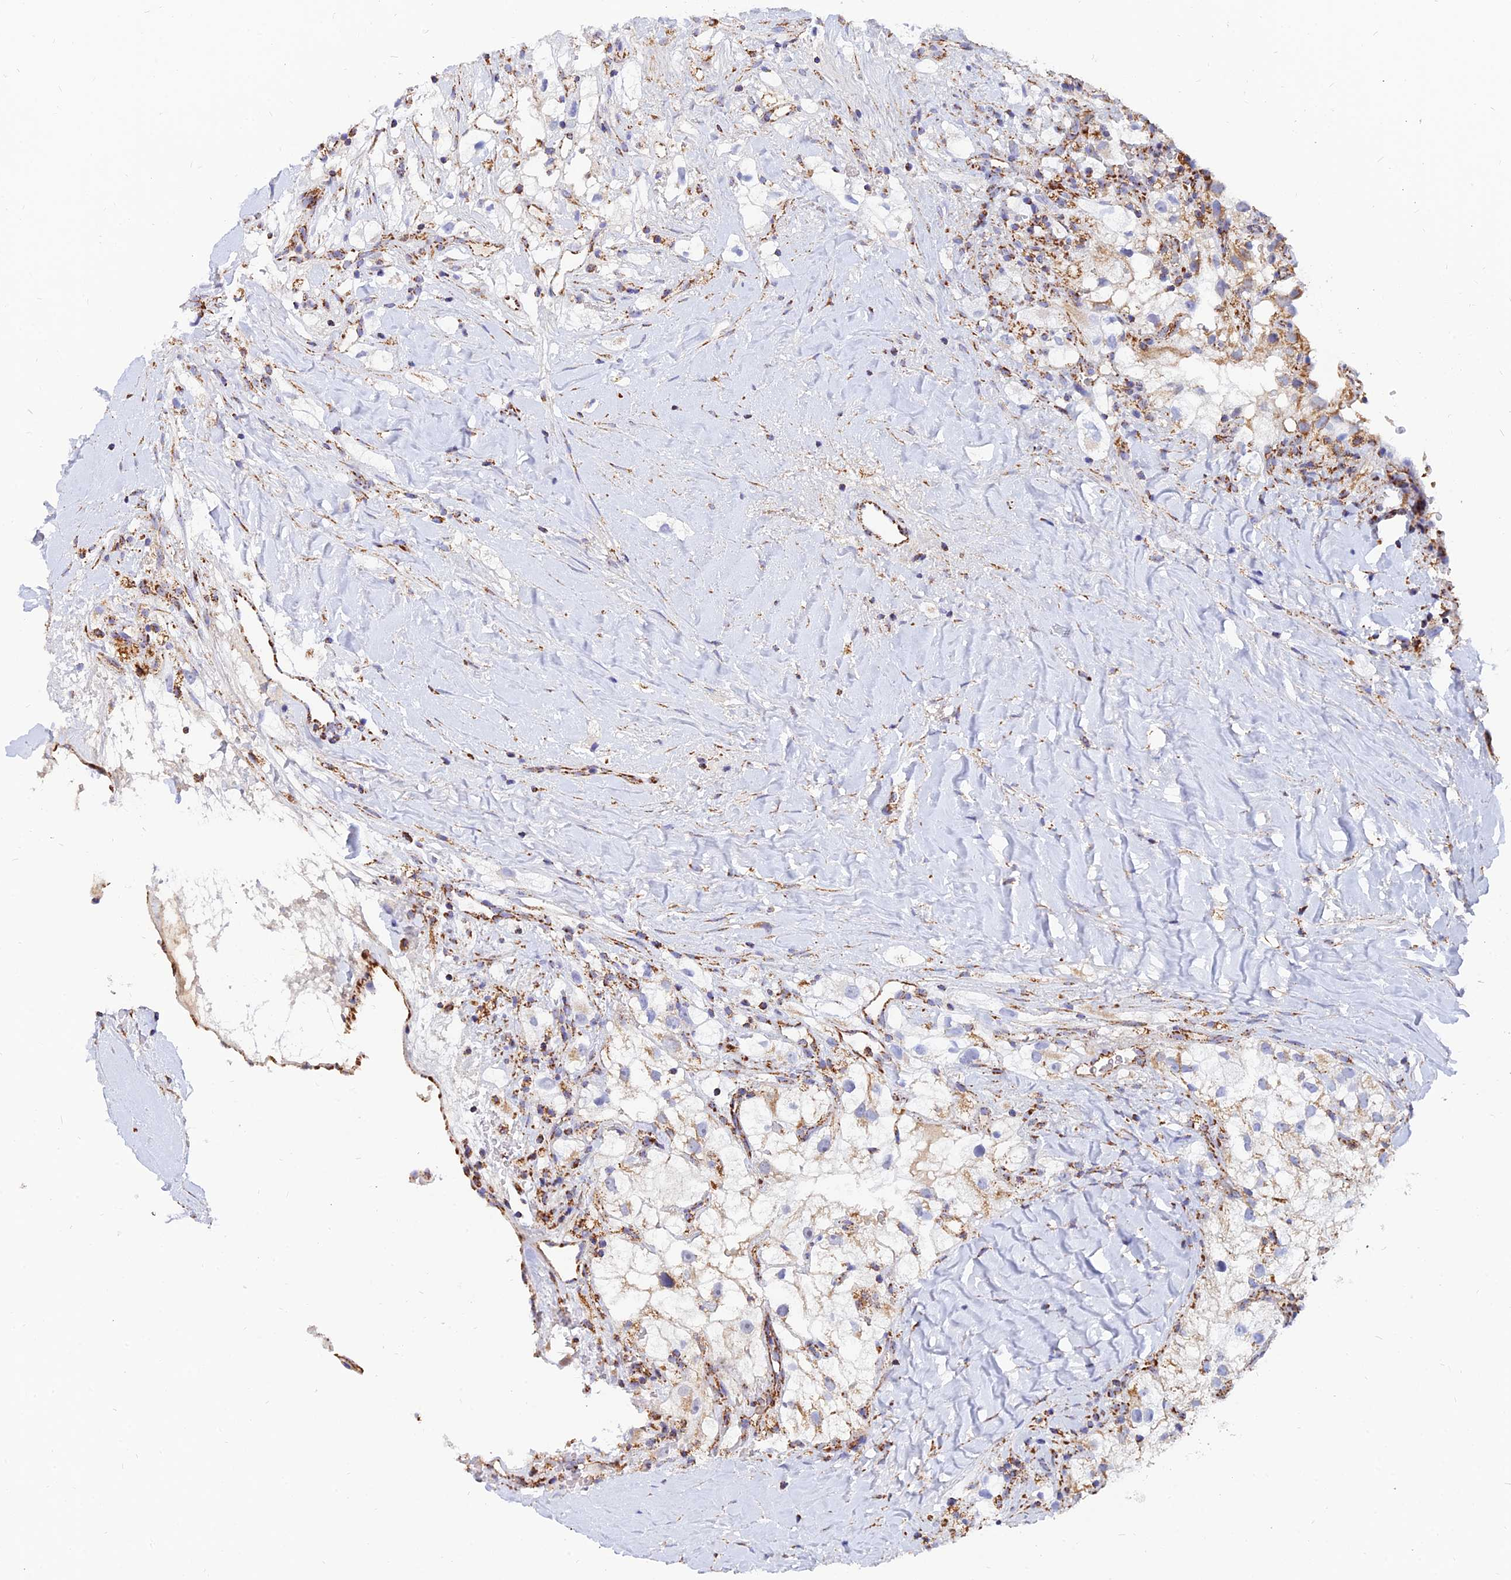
{"staining": {"intensity": "moderate", "quantity": "25%-75%", "location": "cytoplasmic/membranous"}, "tissue": "renal cancer", "cell_type": "Tumor cells", "image_type": "cancer", "snomed": [{"axis": "morphology", "description": "Adenocarcinoma, NOS"}, {"axis": "topography", "description": "Kidney"}], "caption": "A photomicrograph of adenocarcinoma (renal) stained for a protein reveals moderate cytoplasmic/membranous brown staining in tumor cells.", "gene": "NDUFB6", "patient": {"sex": "male", "age": 59}}